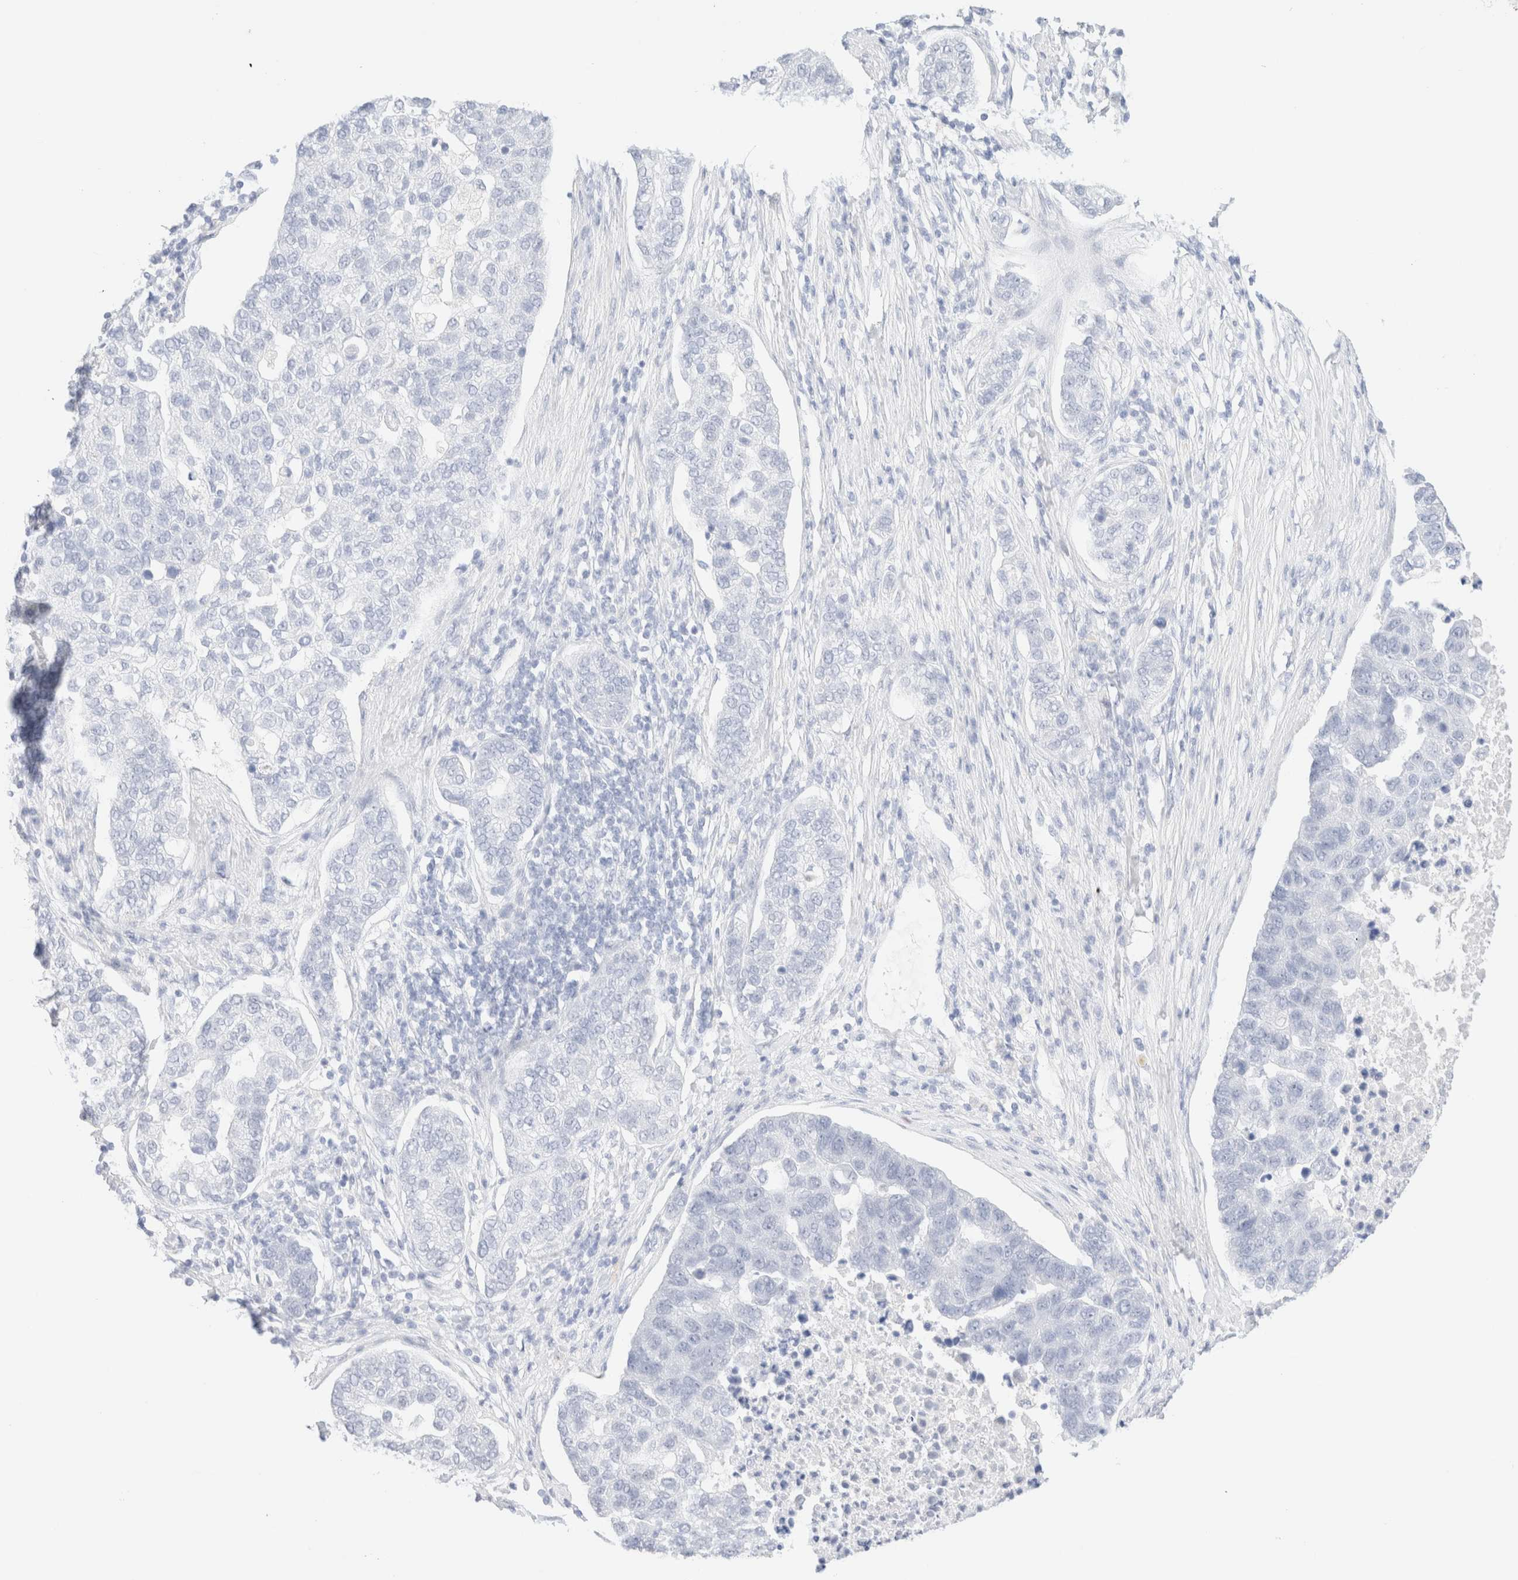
{"staining": {"intensity": "negative", "quantity": "none", "location": "none"}, "tissue": "pancreatic cancer", "cell_type": "Tumor cells", "image_type": "cancer", "snomed": [{"axis": "morphology", "description": "Adenocarcinoma, NOS"}, {"axis": "topography", "description": "Pancreas"}], "caption": "Immunohistochemistry of adenocarcinoma (pancreatic) exhibits no positivity in tumor cells.", "gene": "KRT15", "patient": {"sex": "female", "age": 61}}